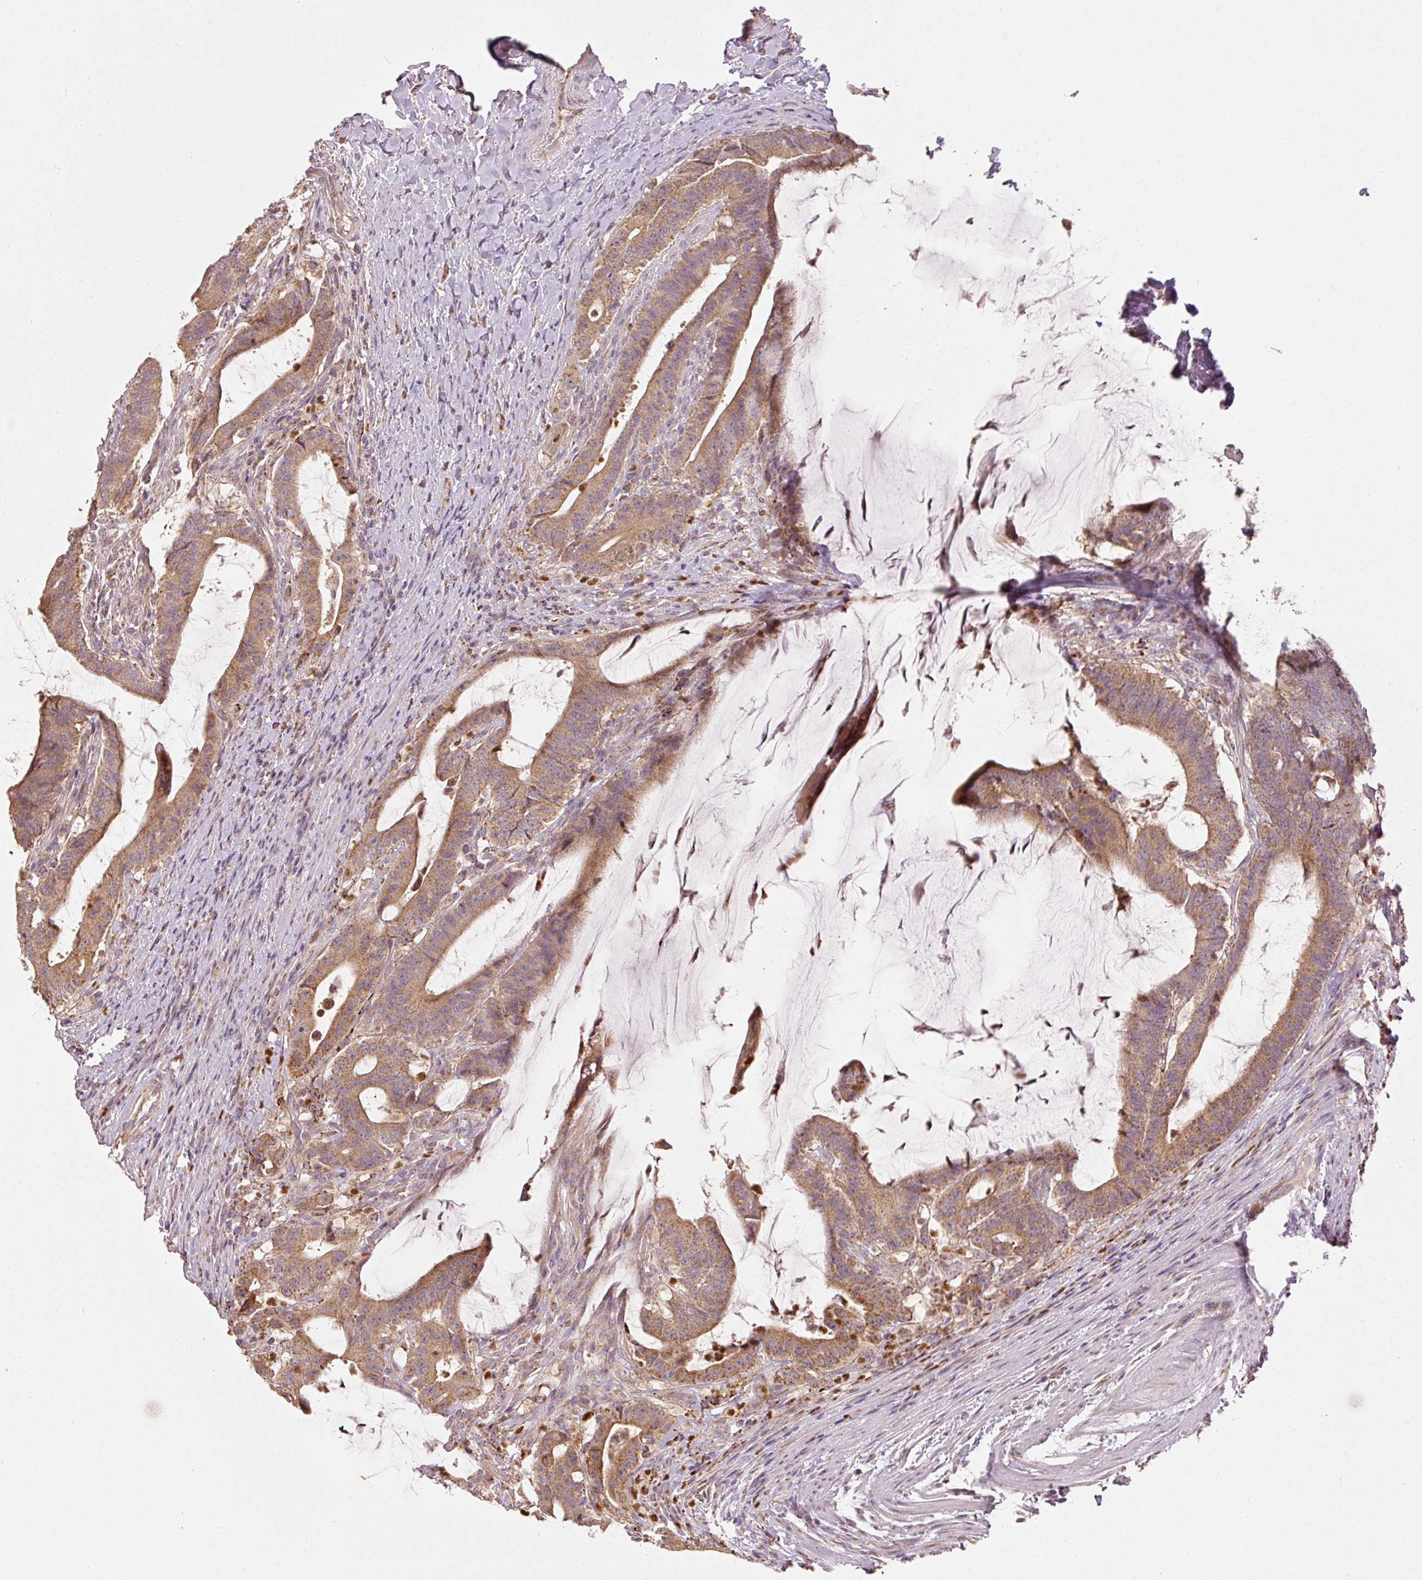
{"staining": {"intensity": "moderate", "quantity": ">75%", "location": "cytoplasmic/membranous"}, "tissue": "colorectal cancer", "cell_type": "Tumor cells", "image_type": "cancer", "snomed": [{"axis": "morphology", "description": "Adenocarcinoma, NOS"}, {"axis": "topography", "description": "Colon"}], "caption": "Immunohistochemistry micrograph of colorectal adenocarcinoma stained for a protein (brown), which shows medium levels of moderate cytoplasmic/membranous positivity in approximately >75% of tumor cells.", "gene": "MTHFD1L", "patient": {"sex": "female", "age": 43}}